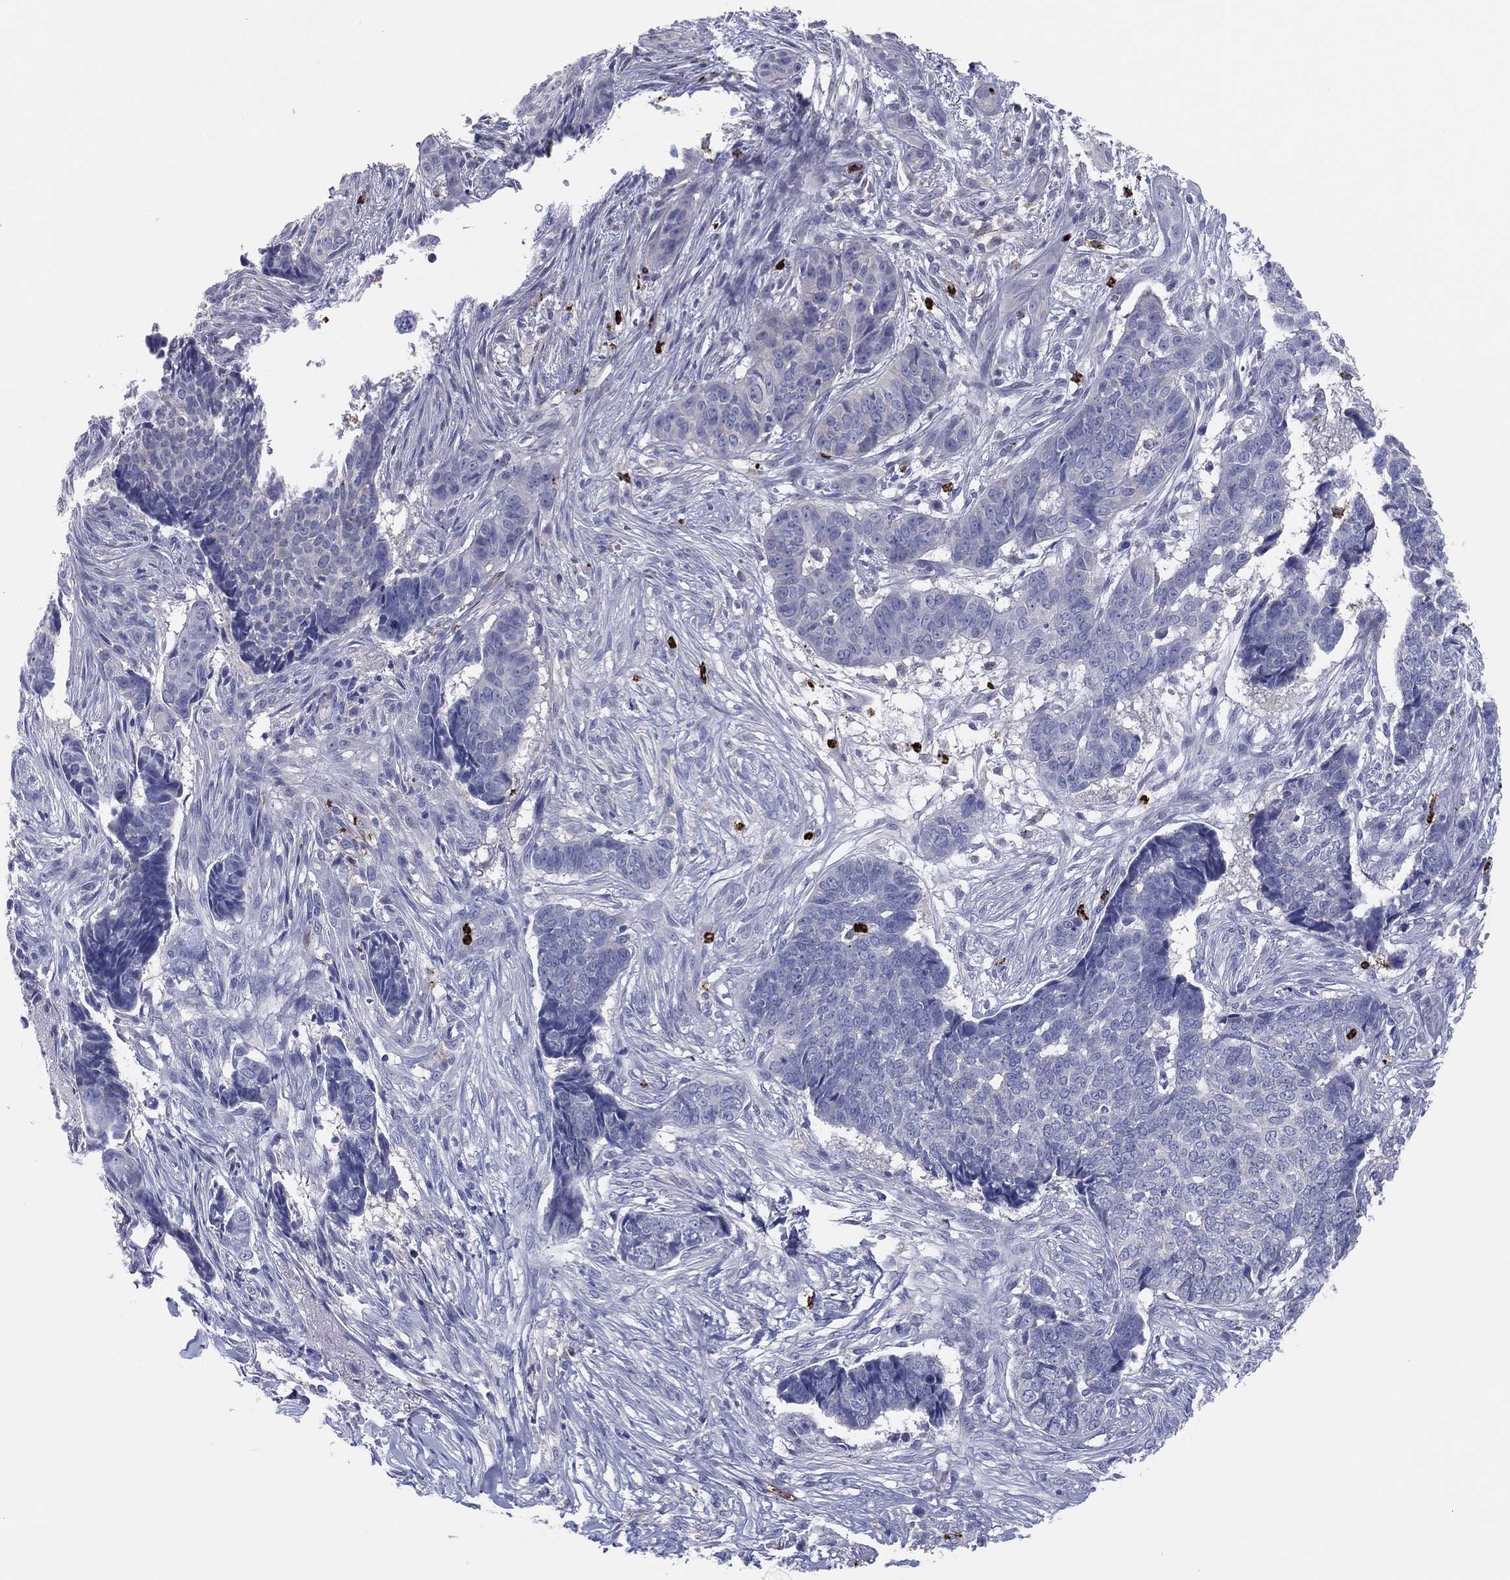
{"staining": {"intensity": "negative", "quantity": "none", "location": "none"}, "tissue": "skin cancer", "cell_type": "Tumor cells", "image_type": "cancer", "snomed": [{"axis": "morphology", "description": "Basal cell carcinoma"}, {"axis": "topography", "description": "Skin"}], "caption": "High power microscopy image of an IHC micrograph of skin cancer (basal cell carcinoma), revealing no significant positivity in tumor cells.", "gene": "PLAC8", "patient": {"sex": "male", "age": 86}}